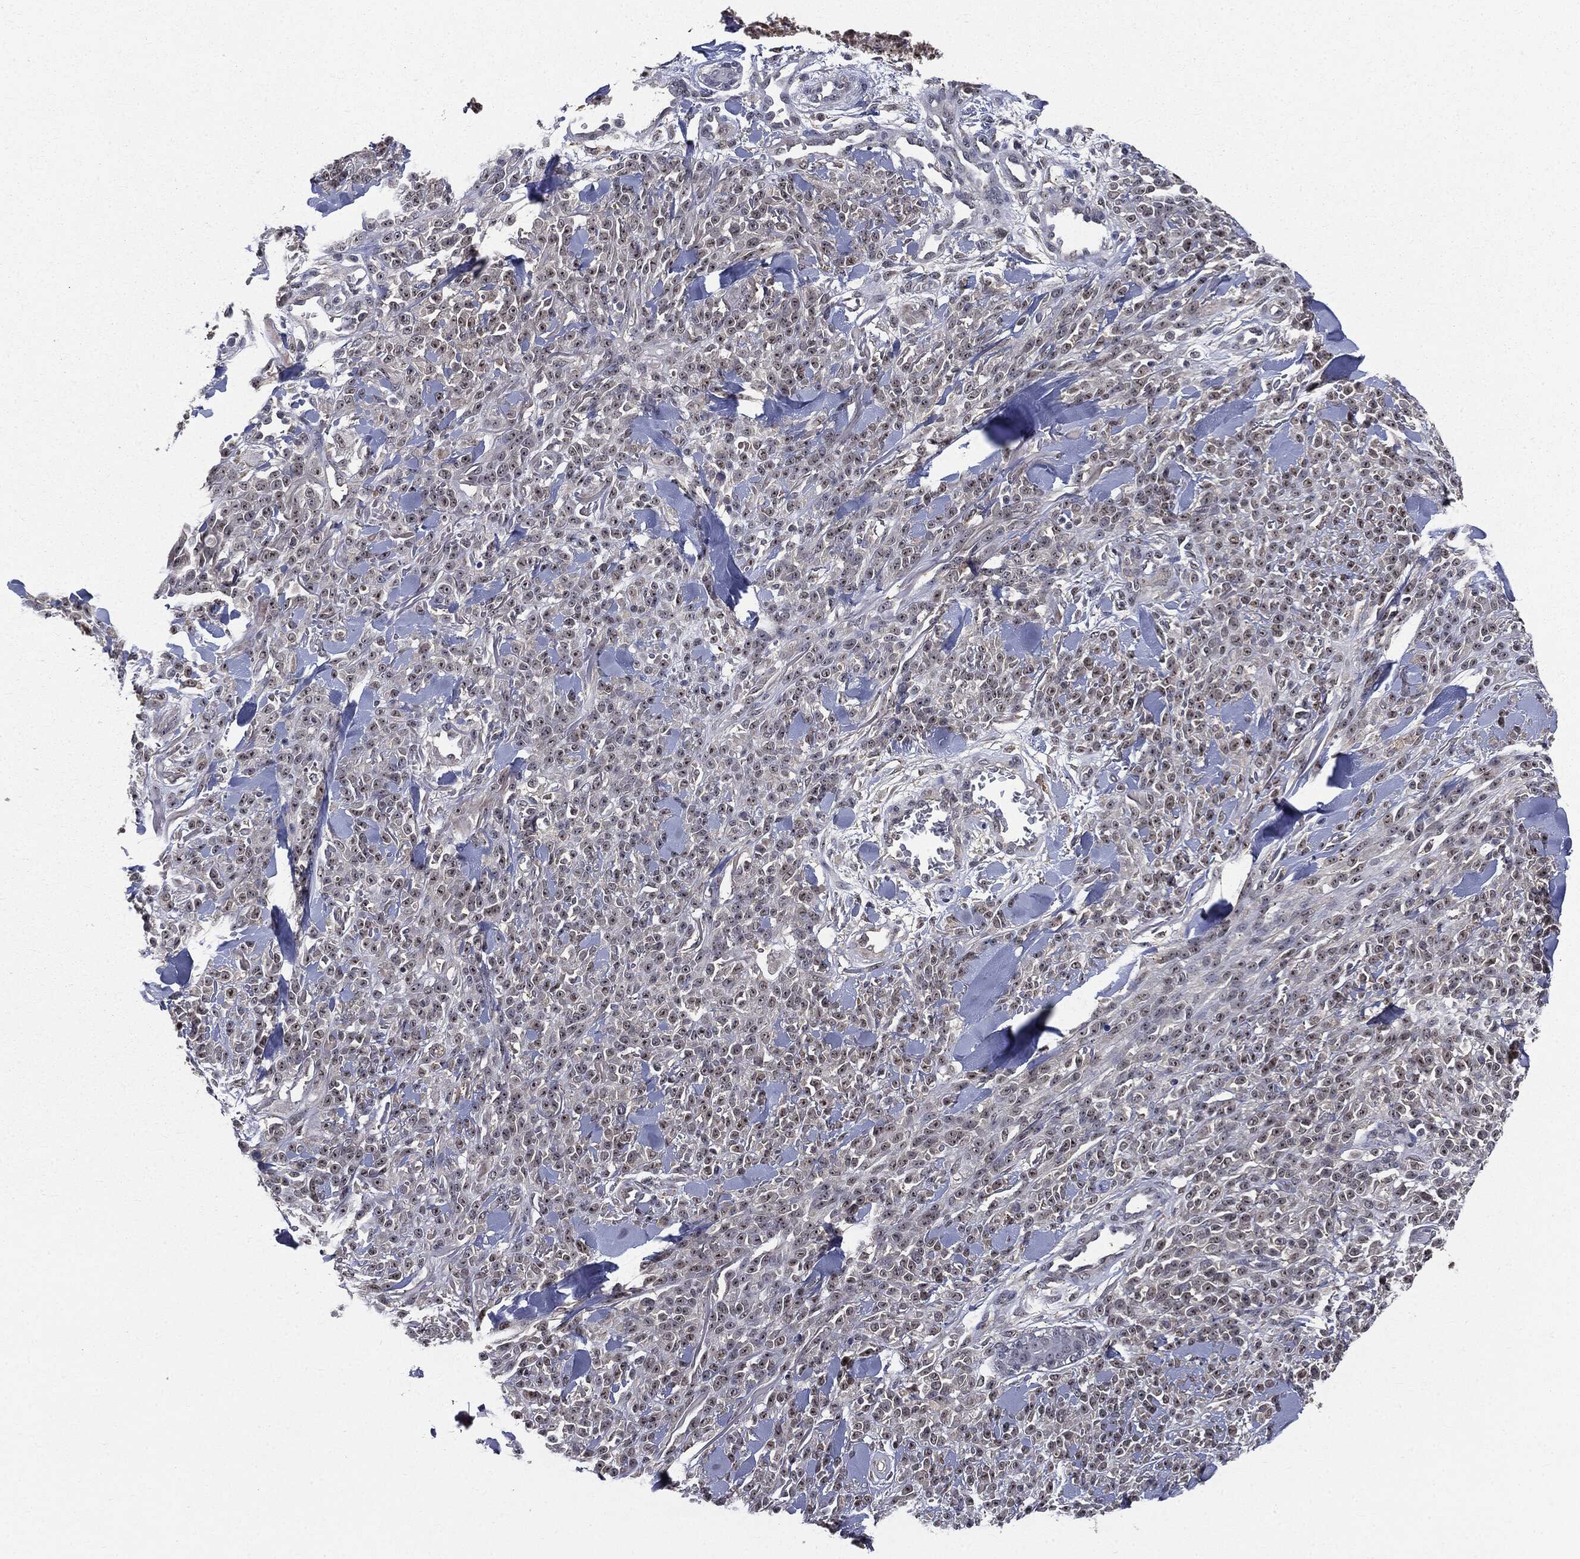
{"staining": {"intensity": "negative", "quantity": "none", "location": "none"}, "tissue": "melanoma", "cell_type": "Tumor cells", "image_type": "cancer", "snomed": [{"axis": "morphology", "description": "Malignant melanoma, NOS"}, {"axis": "topography", "description": "Skin"}, {"axis": "topography", "description": "Skin of trunk"}], "caption": "This is a micrograph of immunohistochemistry staining of melanoma, which shows no expression in tumor cells.", "gene": "TRMT1L", "patient": {"sex": "male", "age": 74}}